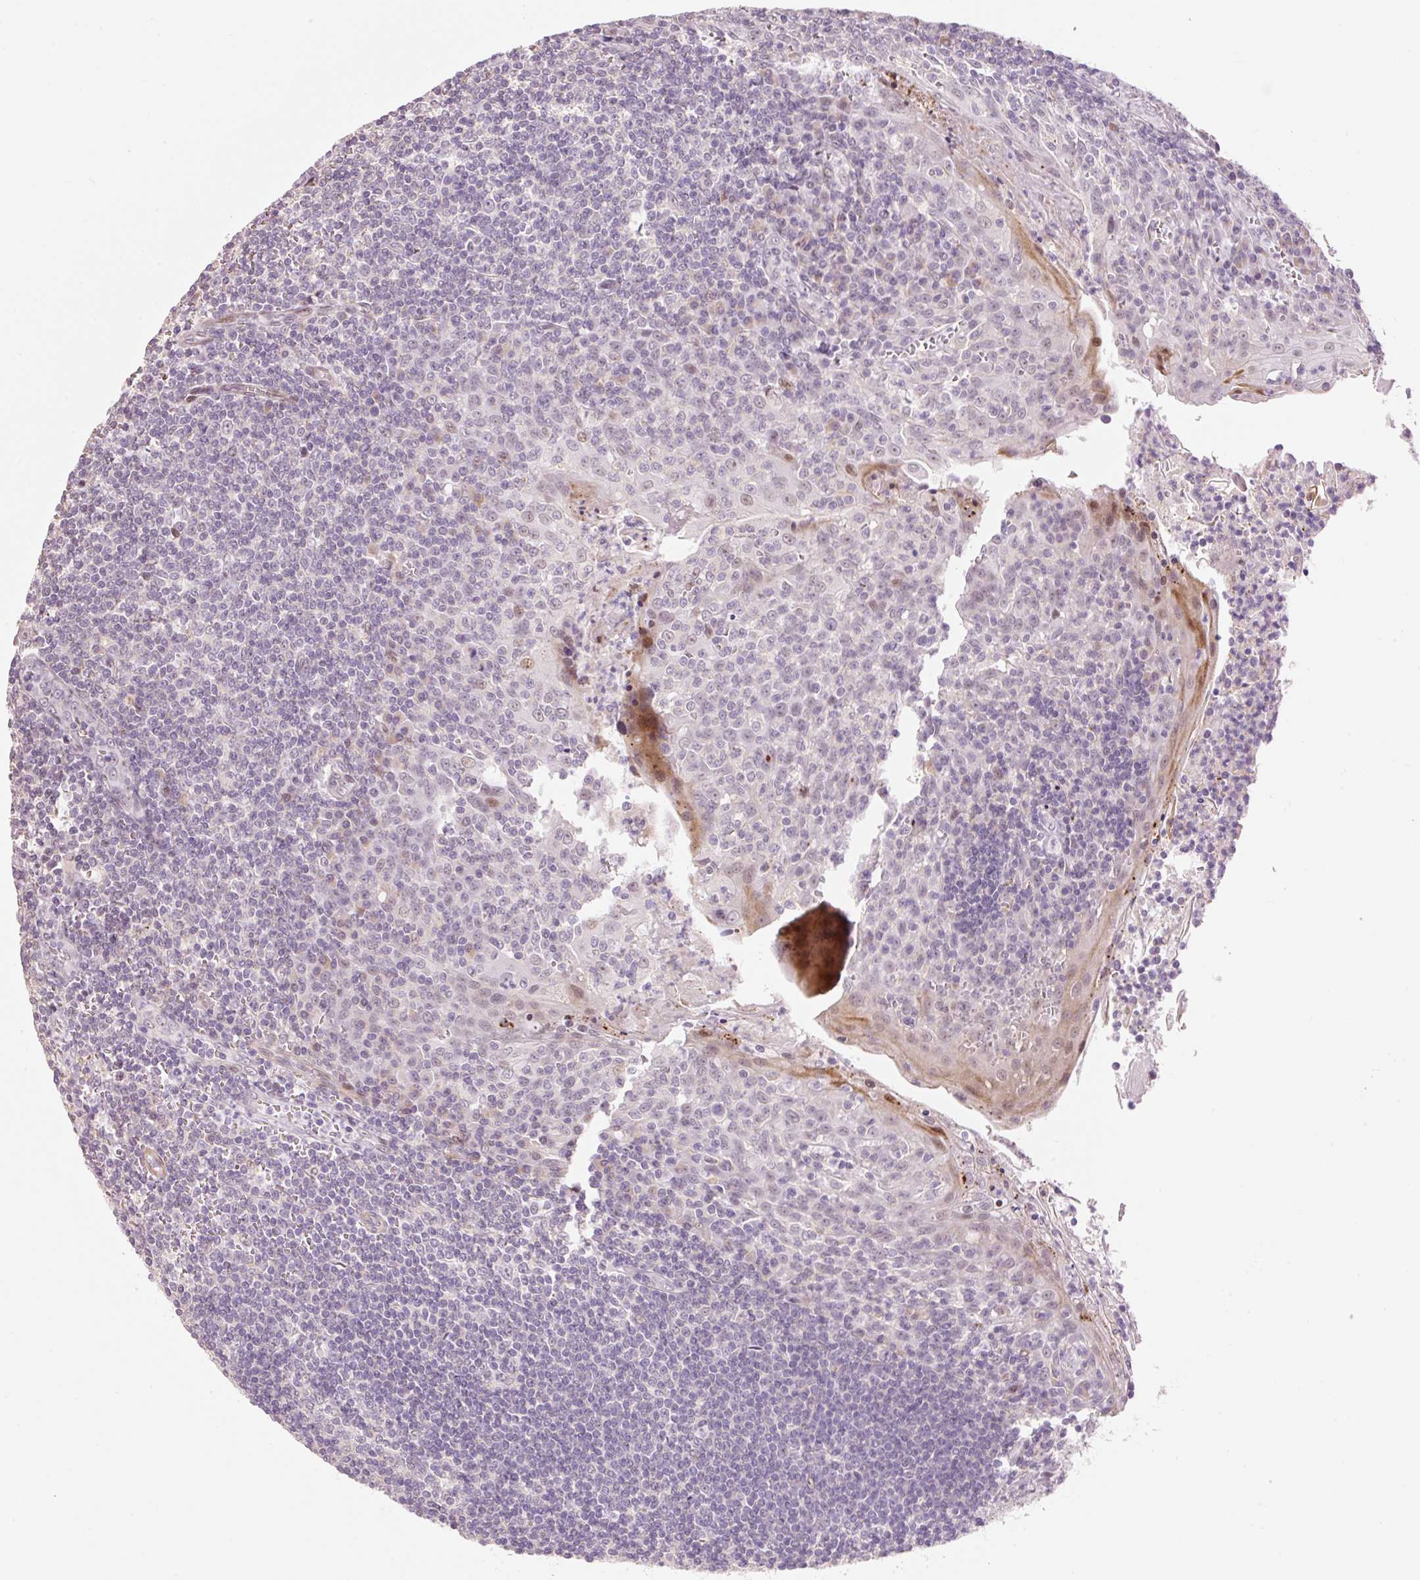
{"staining": {"intensity": "negative", "quantity": "none", "location": "none"}, "tissue": "tonsil", "cell_type": "Germinal center cells", "image_type": "normal", "snomed": [{"axis": "morphology", "description": "Normal tissue, NOS"}, {"axis": "topography", "description": "Tonsil"}], "caption": "The immunohistochemistry photomicrograph has no significant expression in germinal center cells of tonsil.", "gene": "HNF1A", "patient": {"sex": "male", "age": 27}}